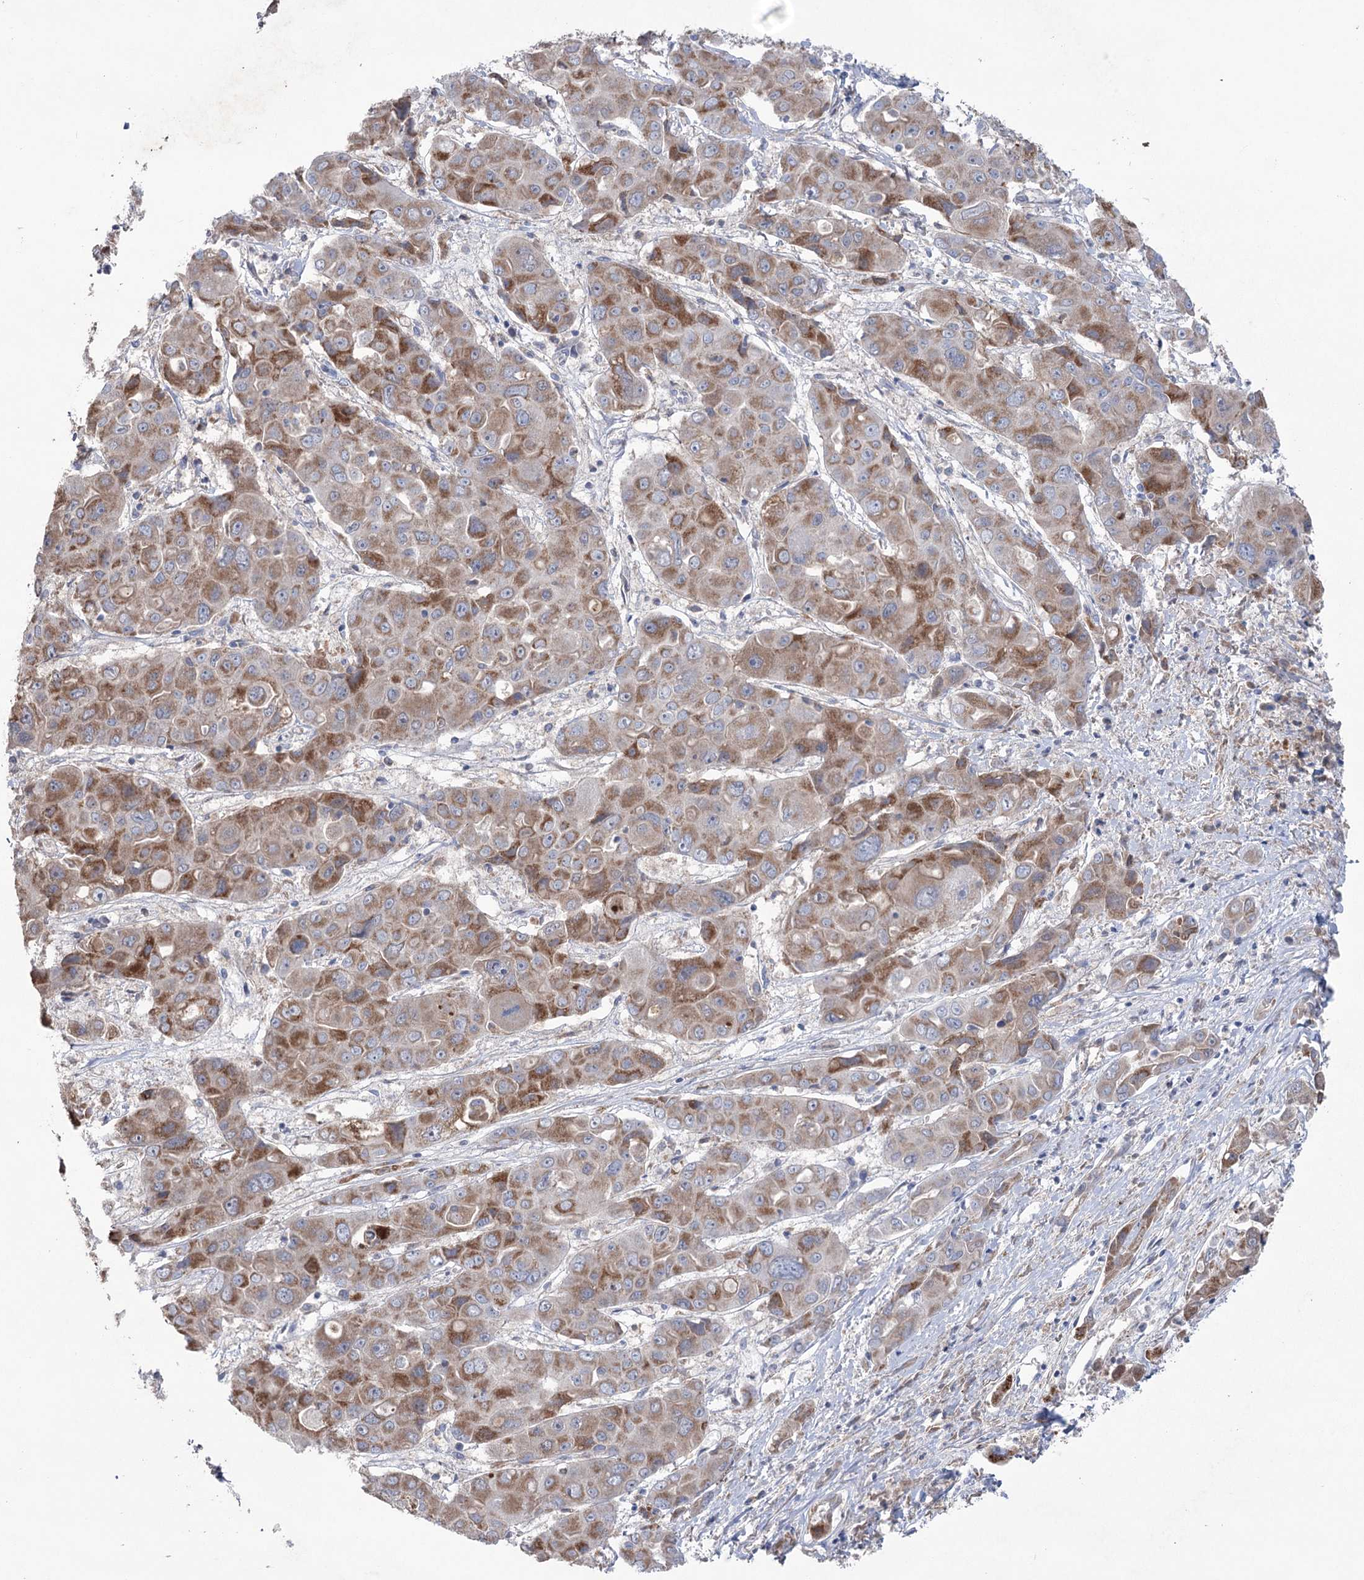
{"staining": {"intensity": "moderate", "quantity": ">75%", "location": "cytoplasmic/membranous"}, "tissue": "liver cancer", "cell_type": "Tumor cells", "image_type": "cancer", "snomed": [{"axis": "morphology", "description": "Cholangiocarcinoma"}, {"axis": "topography", "description": "Liver"}], "caption": "A brown stain shows moderate cytoplasmic/membranous positivity of a protein in liver cancer tumor cells. Ihc stains the protein in brown and the nuclei are stained blue.", "gene": "MTCH2", "patient": {"sex": "male", "age": 67}}